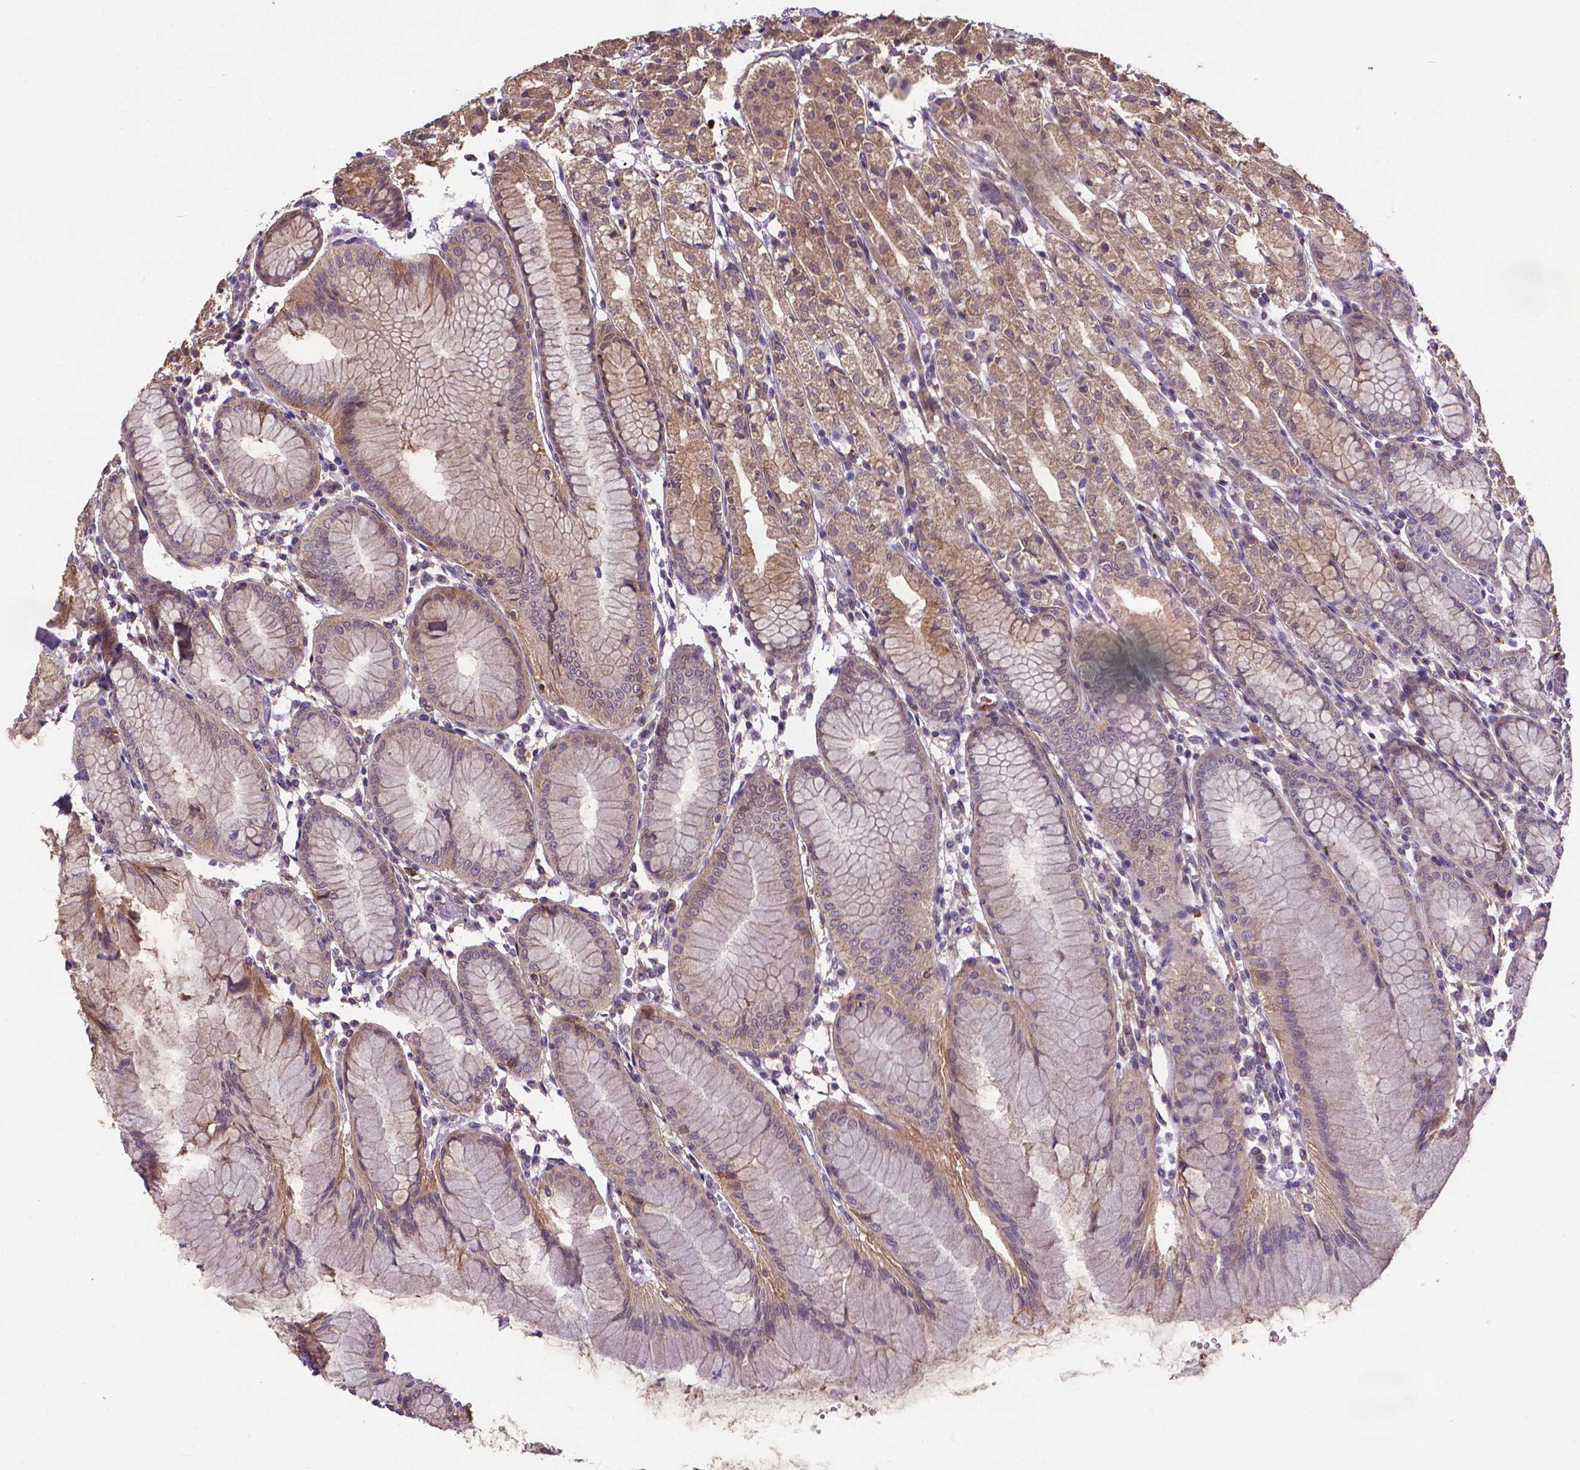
{"staining": {"intensity": "moderate", "quantity": "25%-75%", "location": "cytoplasmic/membranous"}, "tissue": "stomach", "cell_type": "Glandular cells", "image_type": "normal", "snomed": [{"axis": "morphology", "description": "Normal tissue, NOS"}, {"axis": "topography", "description": "Stomach"}], "caption": "Stomach was stained to show a protein in brown. There is medium levels of moderate cytoplasmic/membranous expression in approximately 25%-75% of glandular cells.", "gene": "GPR63", "patient": {"sex": "female", "age": 57}}